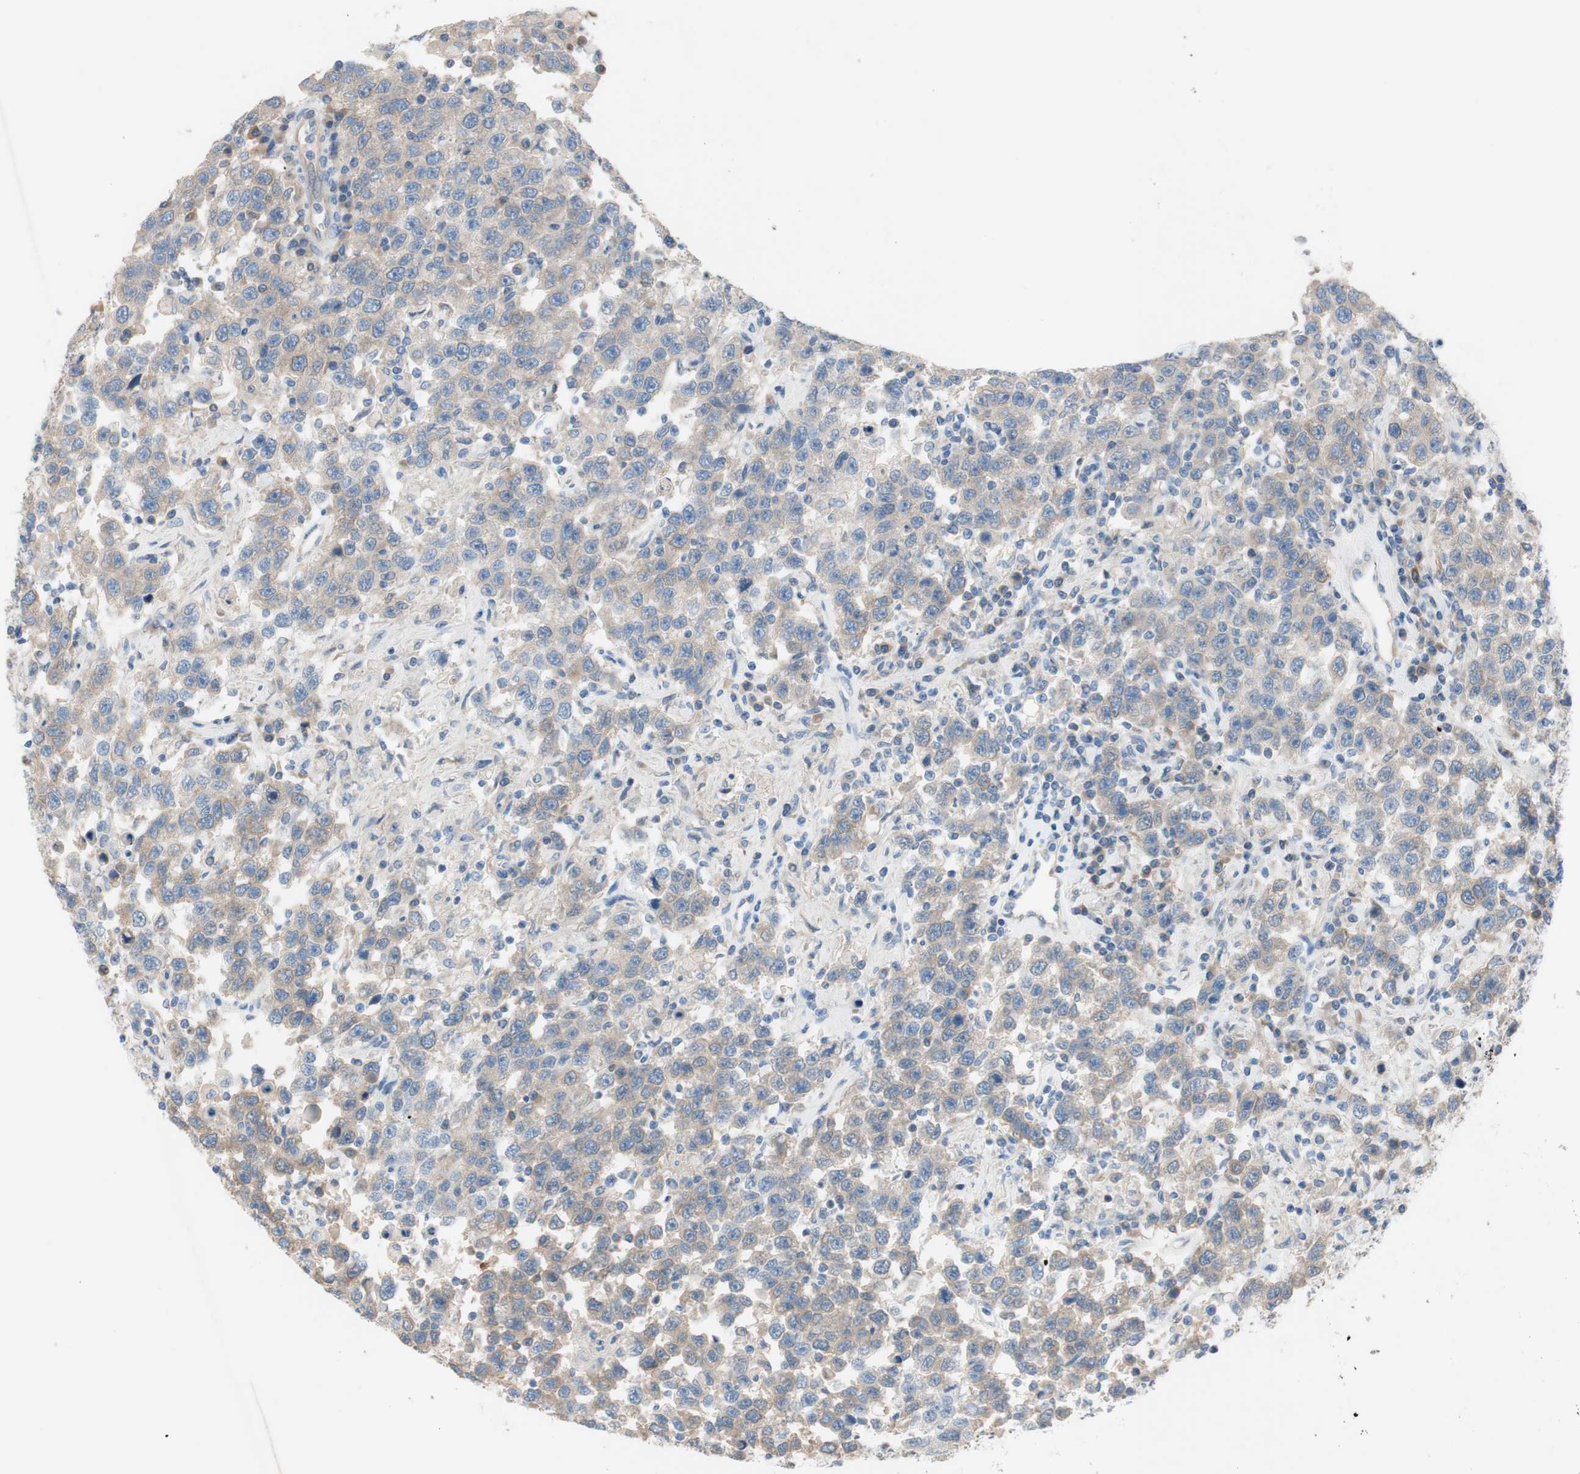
{"staining": {"intensity": "weak", "quantity": ">75%", "location": "cytoplasmic/membranous"}, "tissue": "testis cancer", "cell_type": "Tumor cells", "image_type": "cancer", "snomed": [{"axis": "morphology", "description": "Seminoma, NOS"}, {"axis": "topography", "description": "Testis"}], "caption": "Immunohistochemistry (IHC) micrograph of testis seminoma stained for a protein (brown), which shows low levels of weak cytoplasmic/membranous positivity in approximately >75% of tumor cells.", "gene": "FDFT1", "patient": {"sex": "male", "age": 41}}